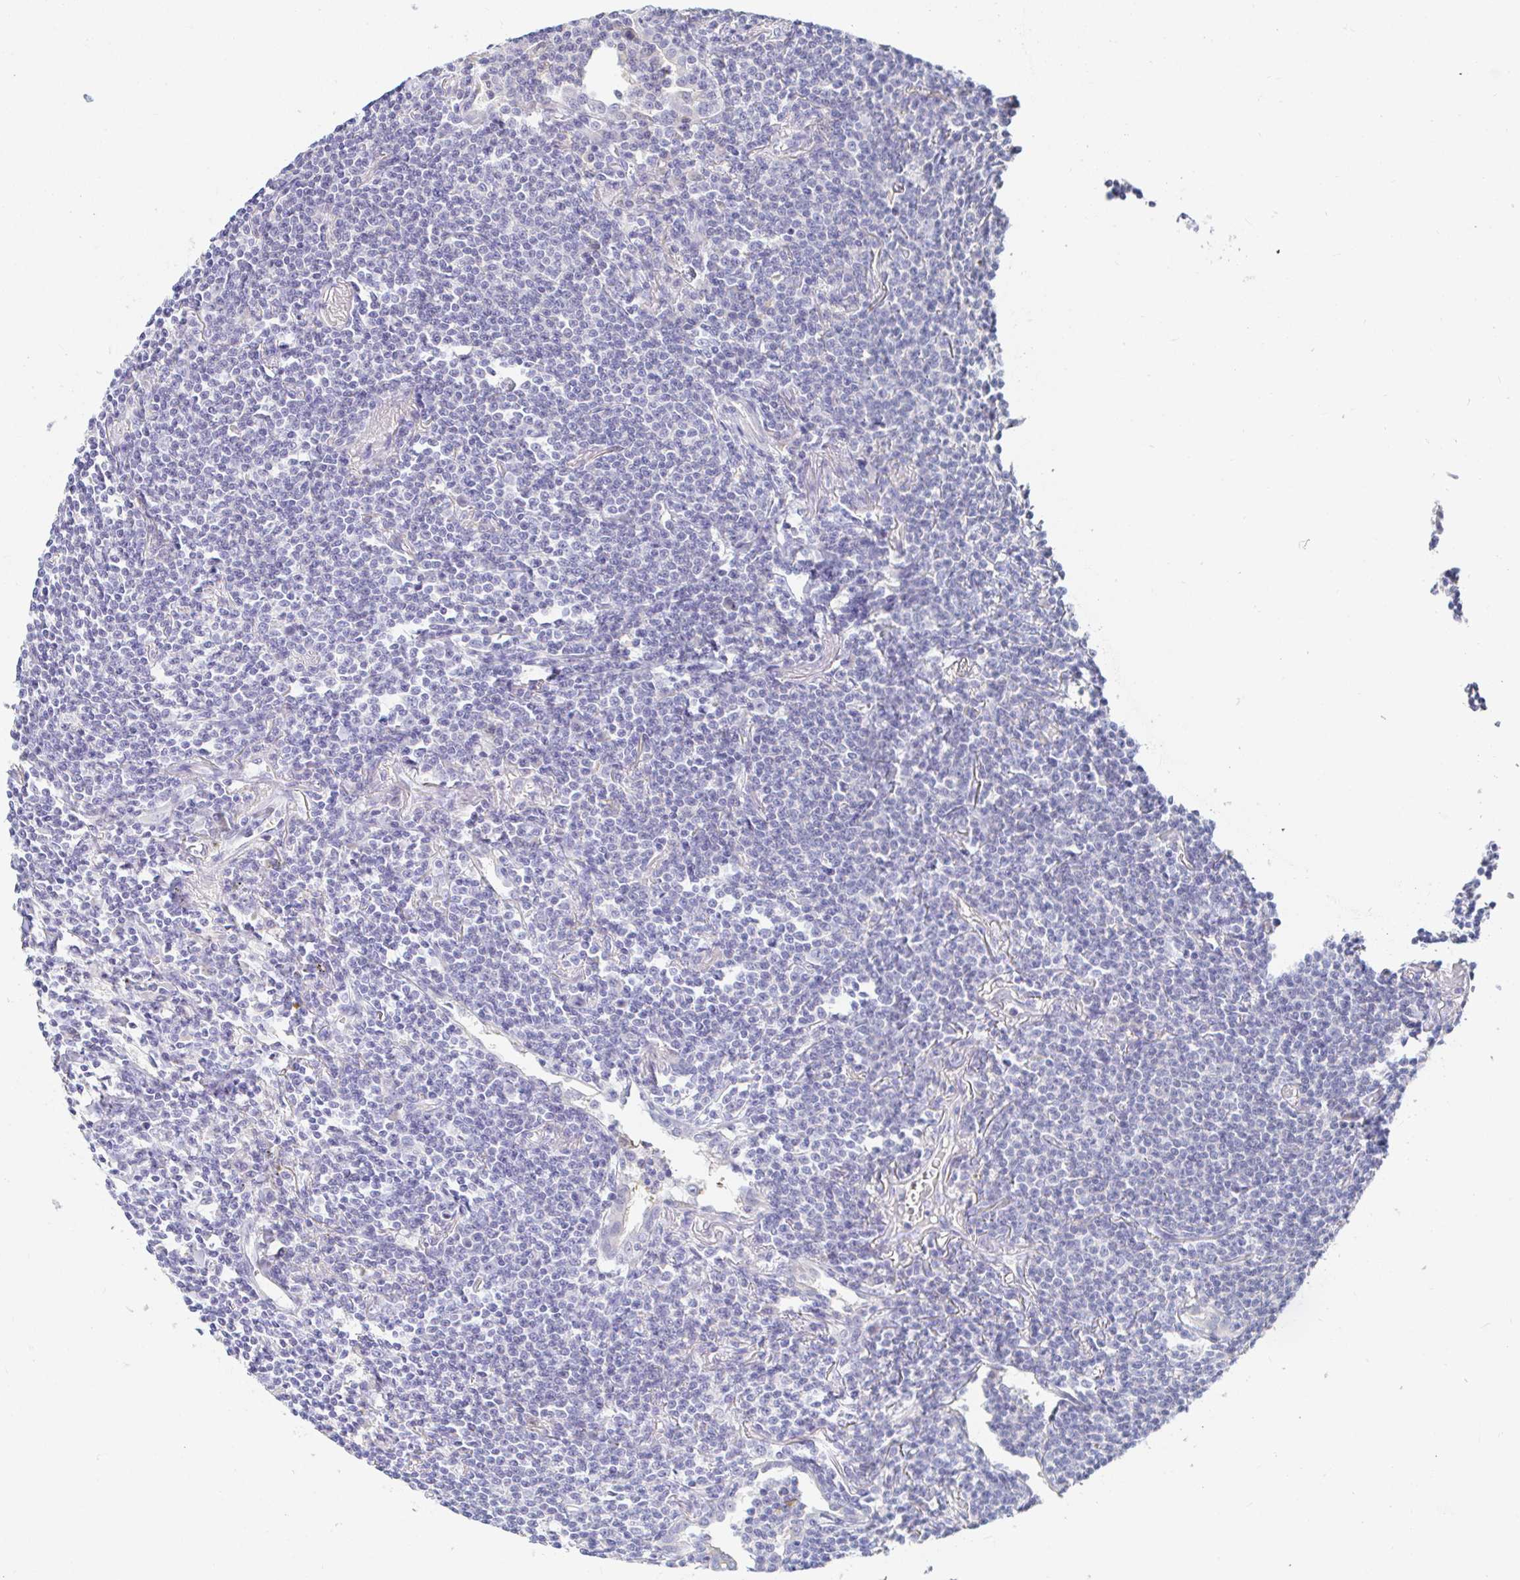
{"staining": {"intensity": "negative", "quantity": "none", "location": "none"}, "tissue": "lymphoma", "cell_type": "Tumor cells", "image_type": "cancer", "snomed": [{"axis": "morphology", "description": "Malignant lymphoma, non-Hodgkin's type, Low grade"}, {"axis": "topography", "description": "Lung"}], "caption": "Low-grade malignant lymphoma, non-Hodgkin's type was stained to show a protein in brown. There is no significant expression in tumor cells. (Stains: DAB immunohistochemistry (IHC) with hematoxylin counter stain, Microscopy: brightfield microscopy at high magnification).", "gene": "PDE6B", "patient": {"sex": "female", "age": 71}}